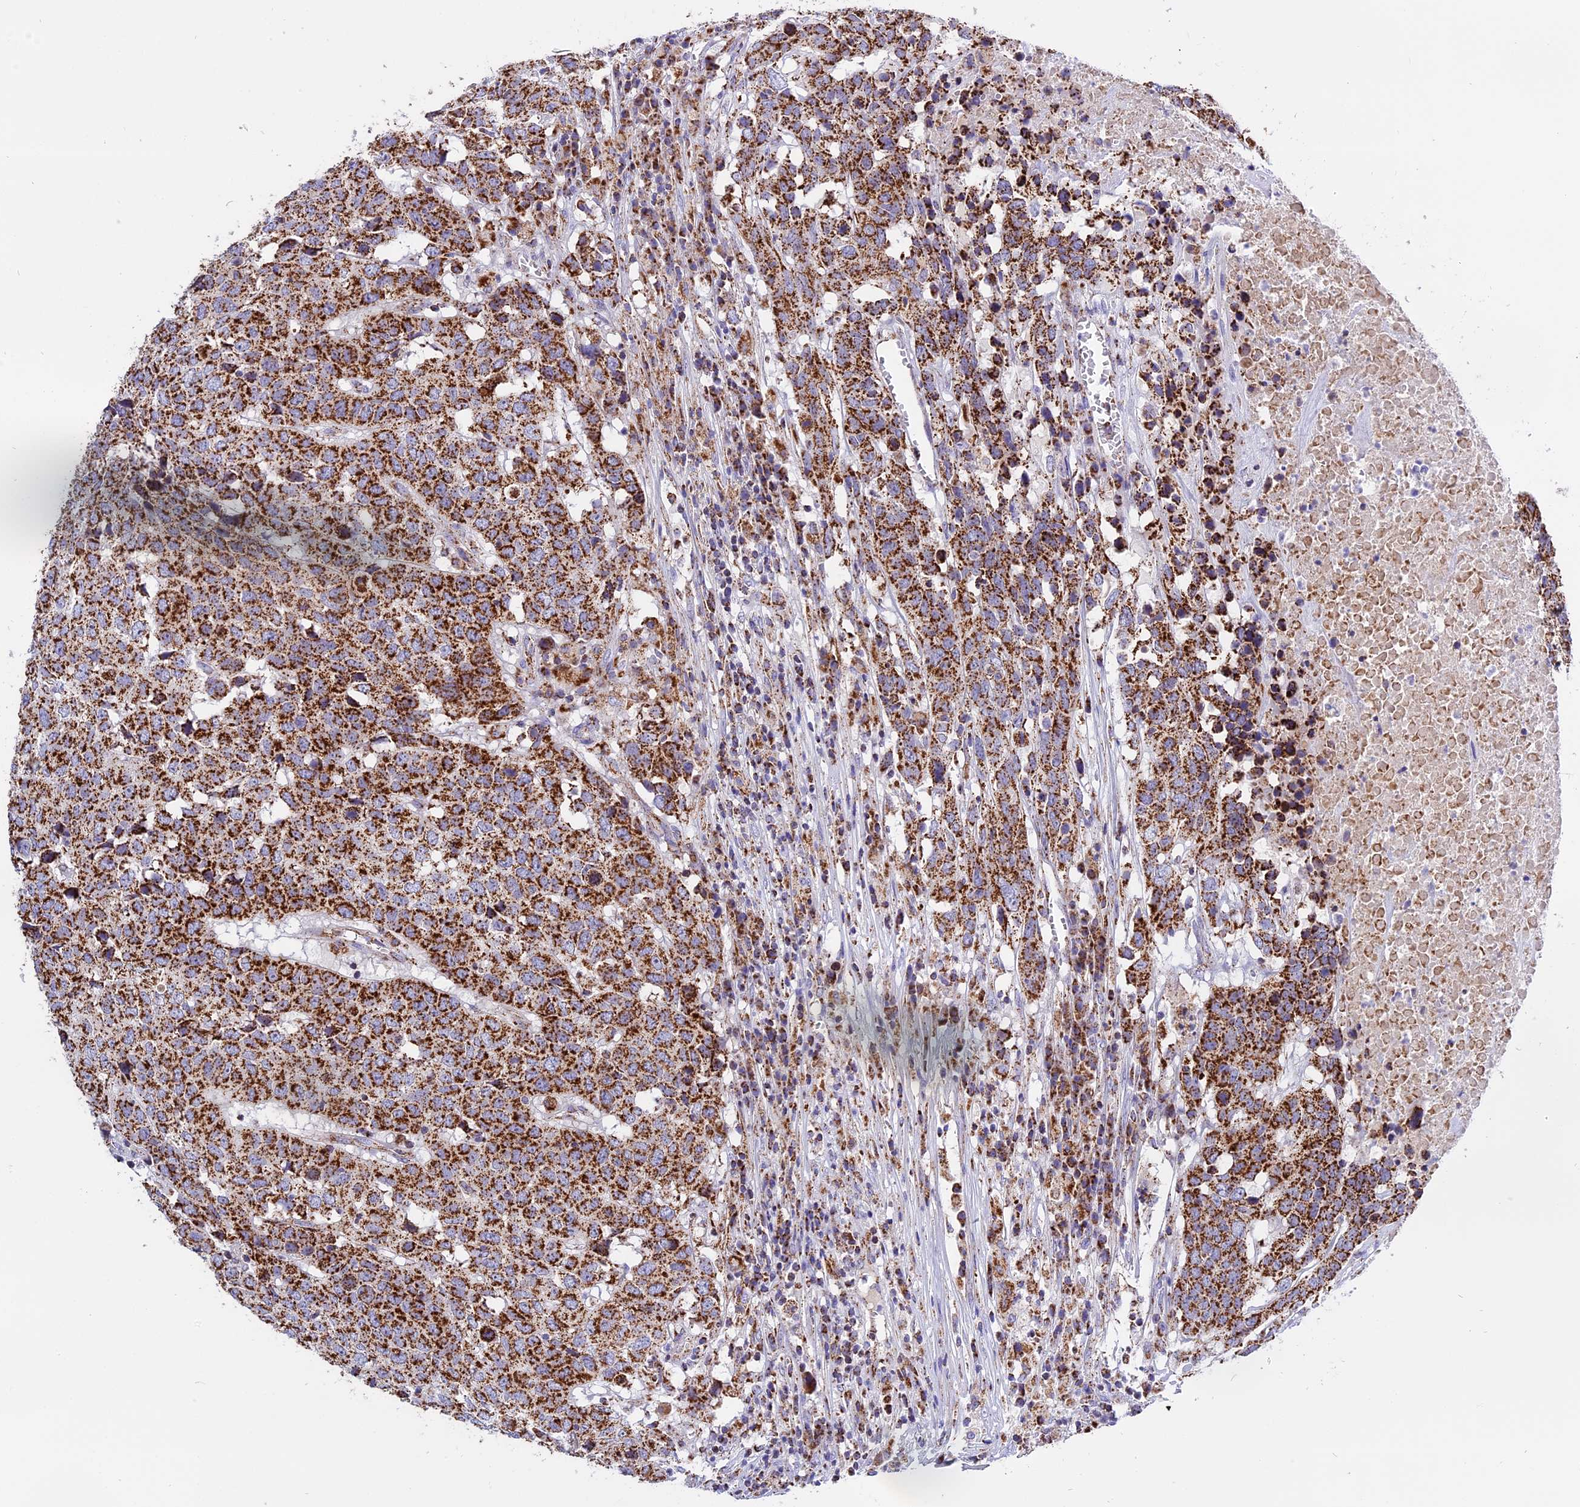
{"staining": {"intensity": "strong", "quantity": ">75%", "location": "cytoplasmic/membranous"}, "tissue": "head and neck cancer", "cell_type": "Tumor cells", "image_type": "cancer", "snomed": [{"axis": "morphology", "description": "Squamous cell carcinoma, NOS"}, {"axis": "topography", "description": "Head-Neck"}], "caption": "Head and neck squamous cell carcinoma tissue demonstrates strong cytoplasmic/membranous expression in about >75% of tumor cells, visualized by immunohistochemistry.", "gene": "MRPS34", "patient": {"sex": "male", "age": 66}}